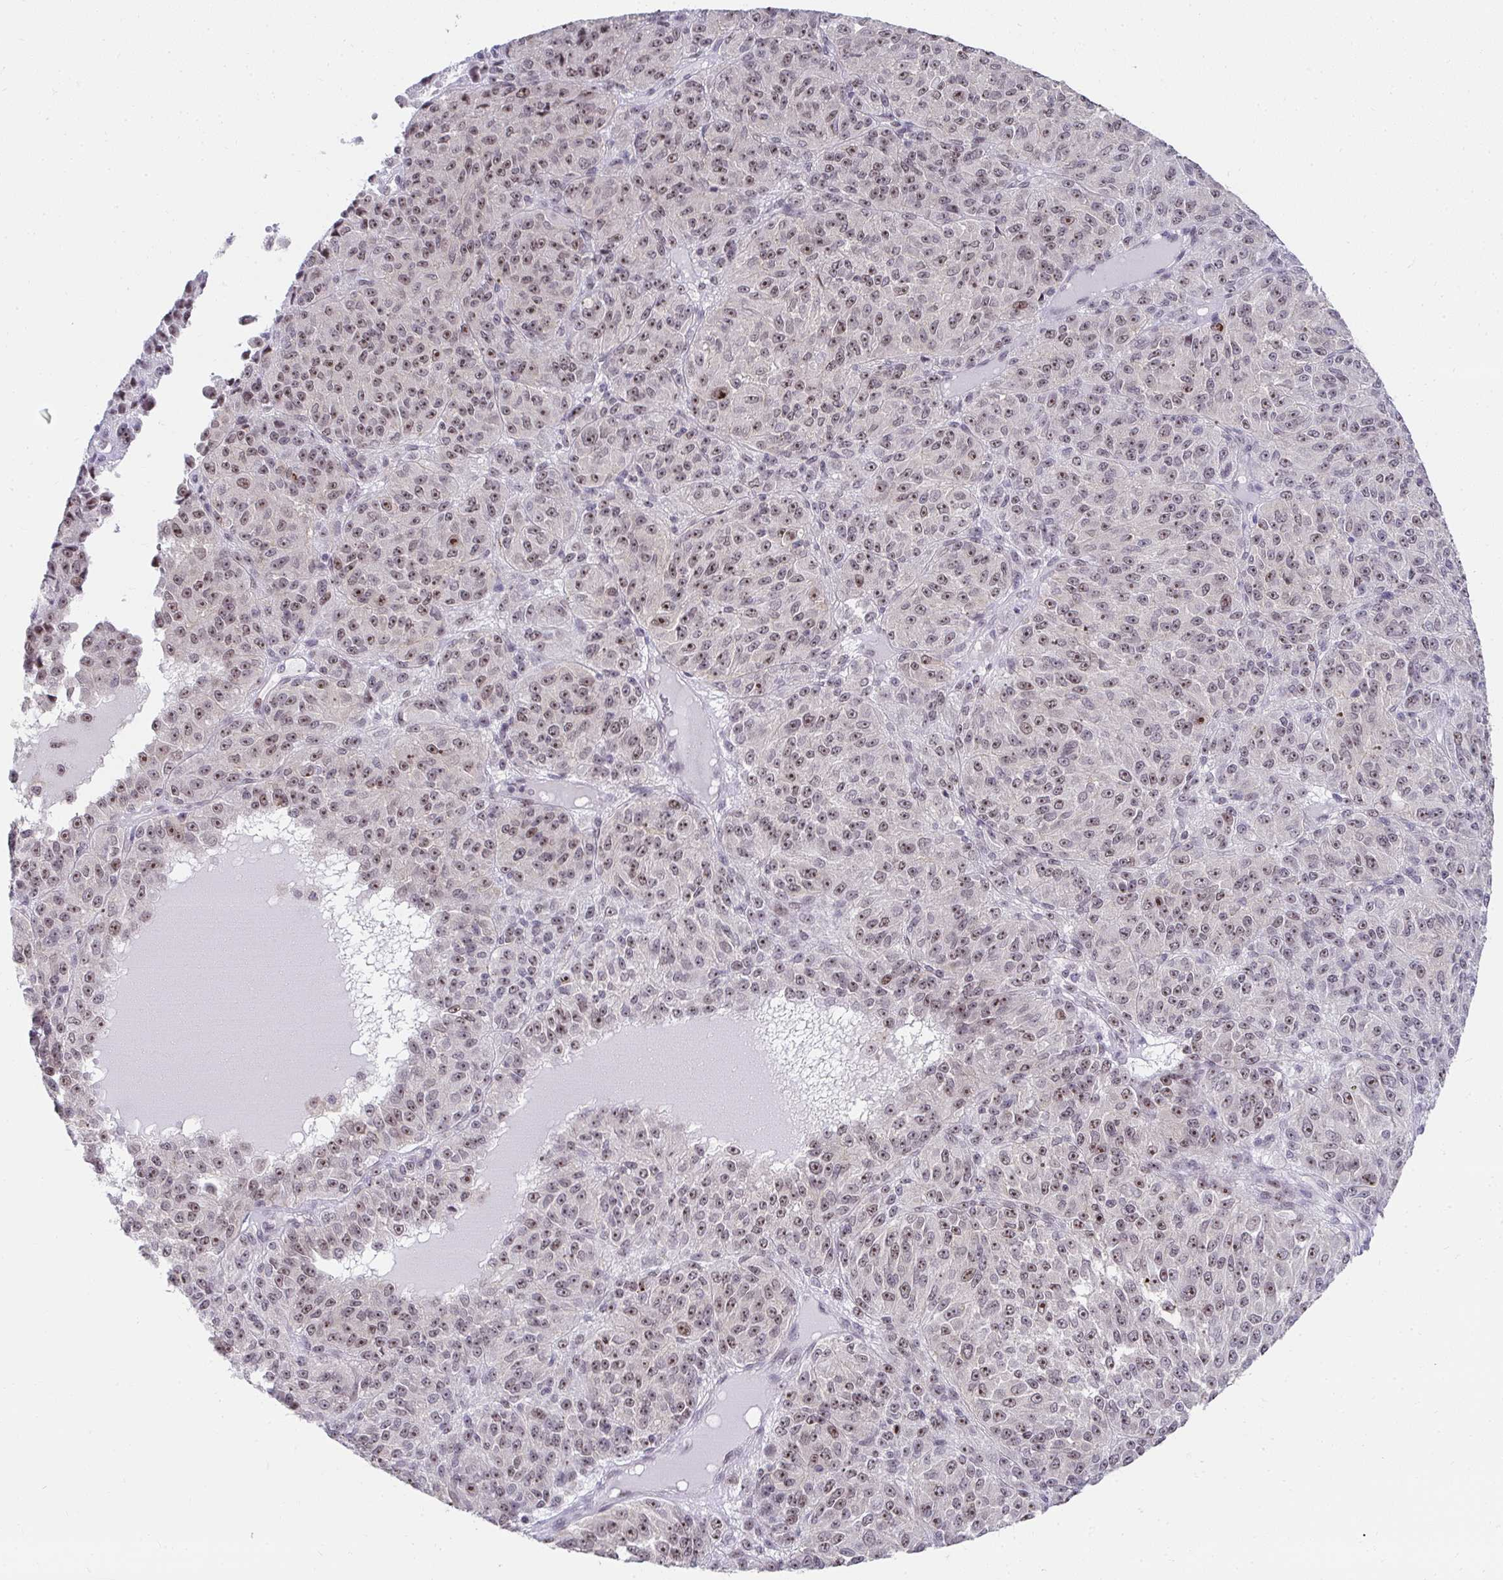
{"staining": {"intensity": "strong", "quantity": "25%-75%", "location": "nuclear"}, "tissue": "melanoma", "cell_type": "Tumor cells", "image_type": "cancer", "snomed": [{"axis": "morphology", "description": "Malignant melanoma, Metastatic site"}, {"axis": "topography", "description": "Brain"}], "caption": "Immunohistochemical staining of human malignant melanoma (metastatic site) demonstrates strong nuclear protein staining in approximately 25%-75% of tumor cells.", "gene": "HIRA", "patient": {"sex": "female", "age": 56}}